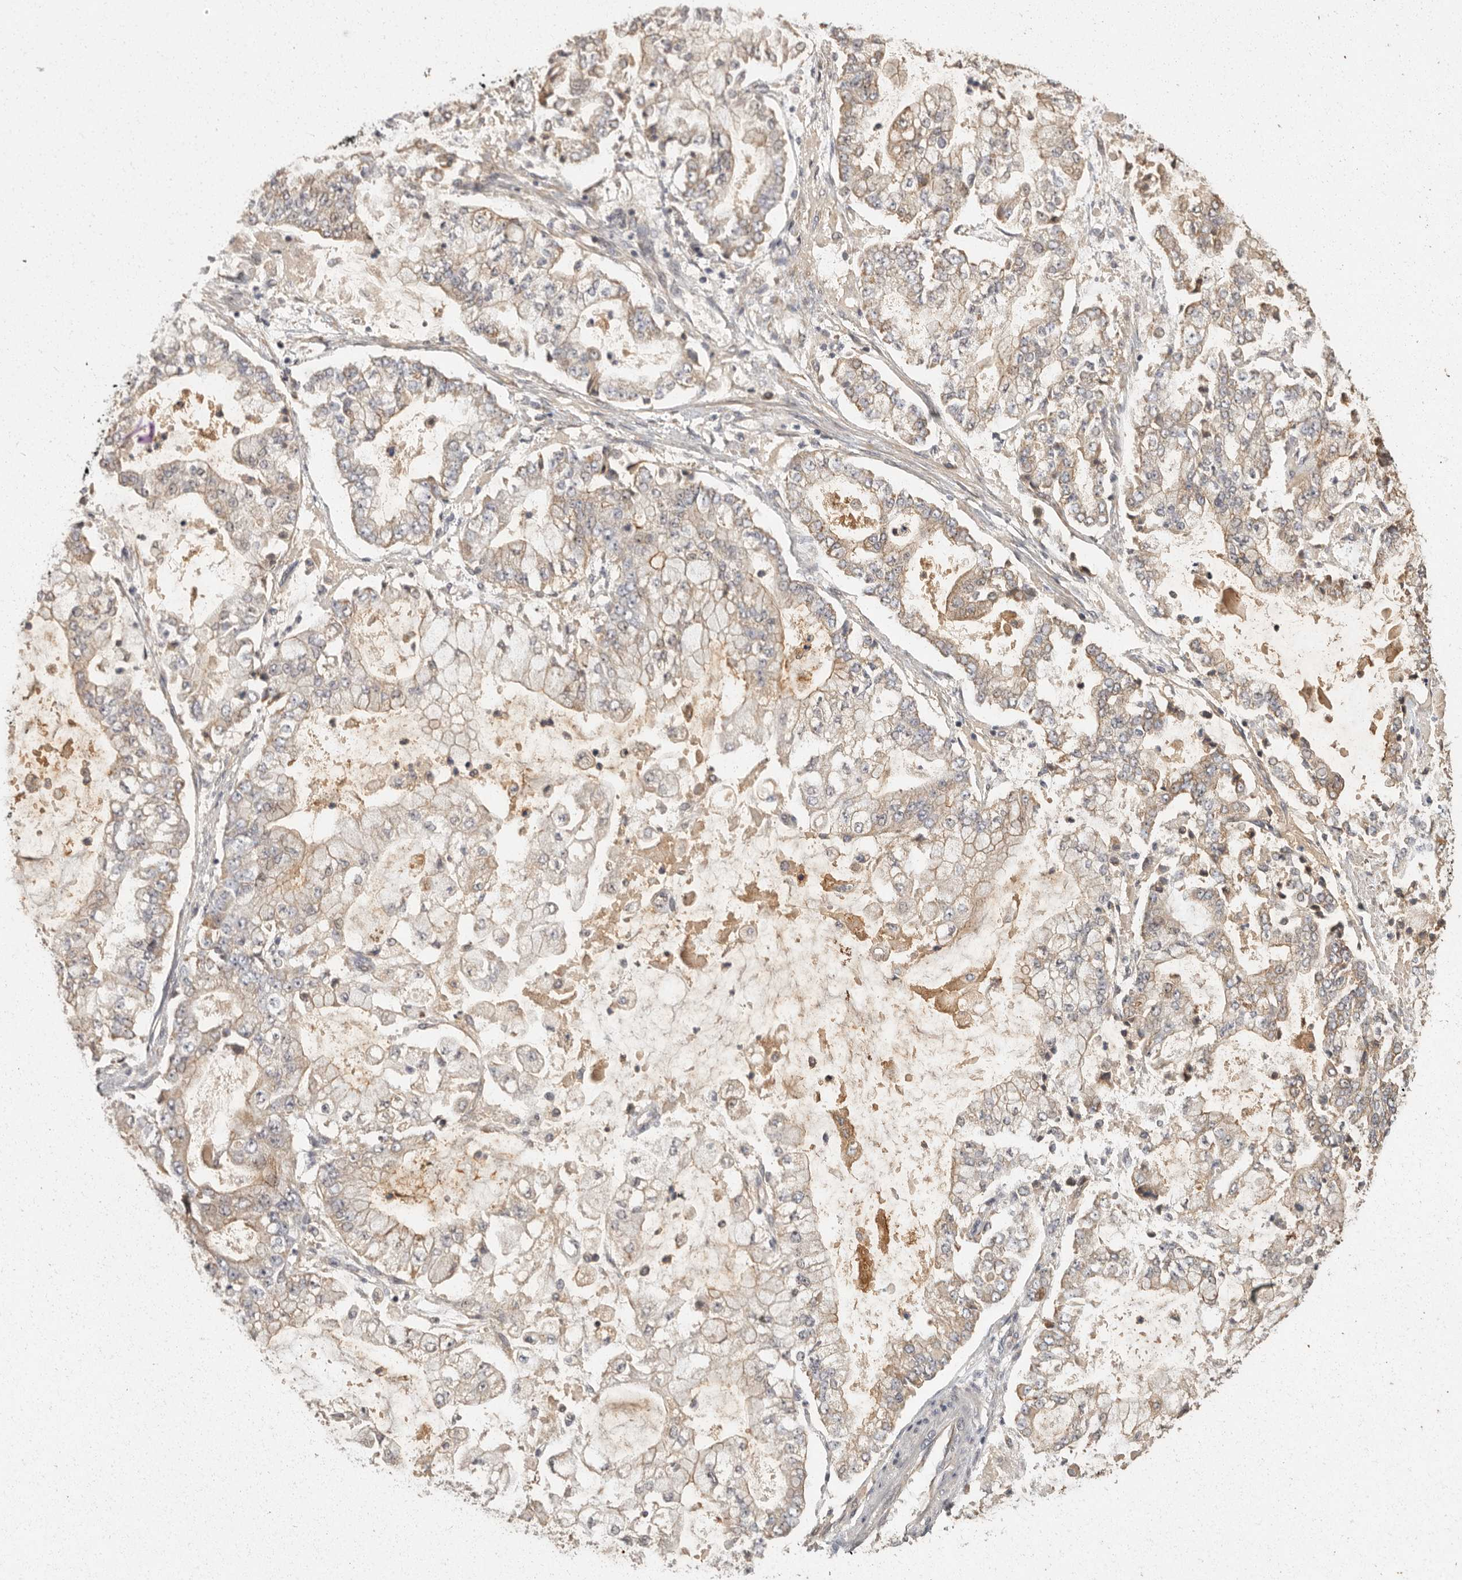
{"staining": {"intensity": "moderate", "quantity": ">75%", "location": "cytoplasmic/membranous"}, "tissue": "stomach cancer", "cell_type": "Tumor cells", "image_type": "cancer", "snomed": [{"axis": "morphology", "description": "Adenocarcinoma, NOS"}, {"axis": "topography", "description": "Stomach"}], "caption": "Human adenocarcinoma (stomach) stained with a brown dye reveals moderate cytoplasmic/membranous positive expression in approximately >75% of tumor cells.", "gene": "BAIAP2", "patient": {"sex": "male", "age": 76}}